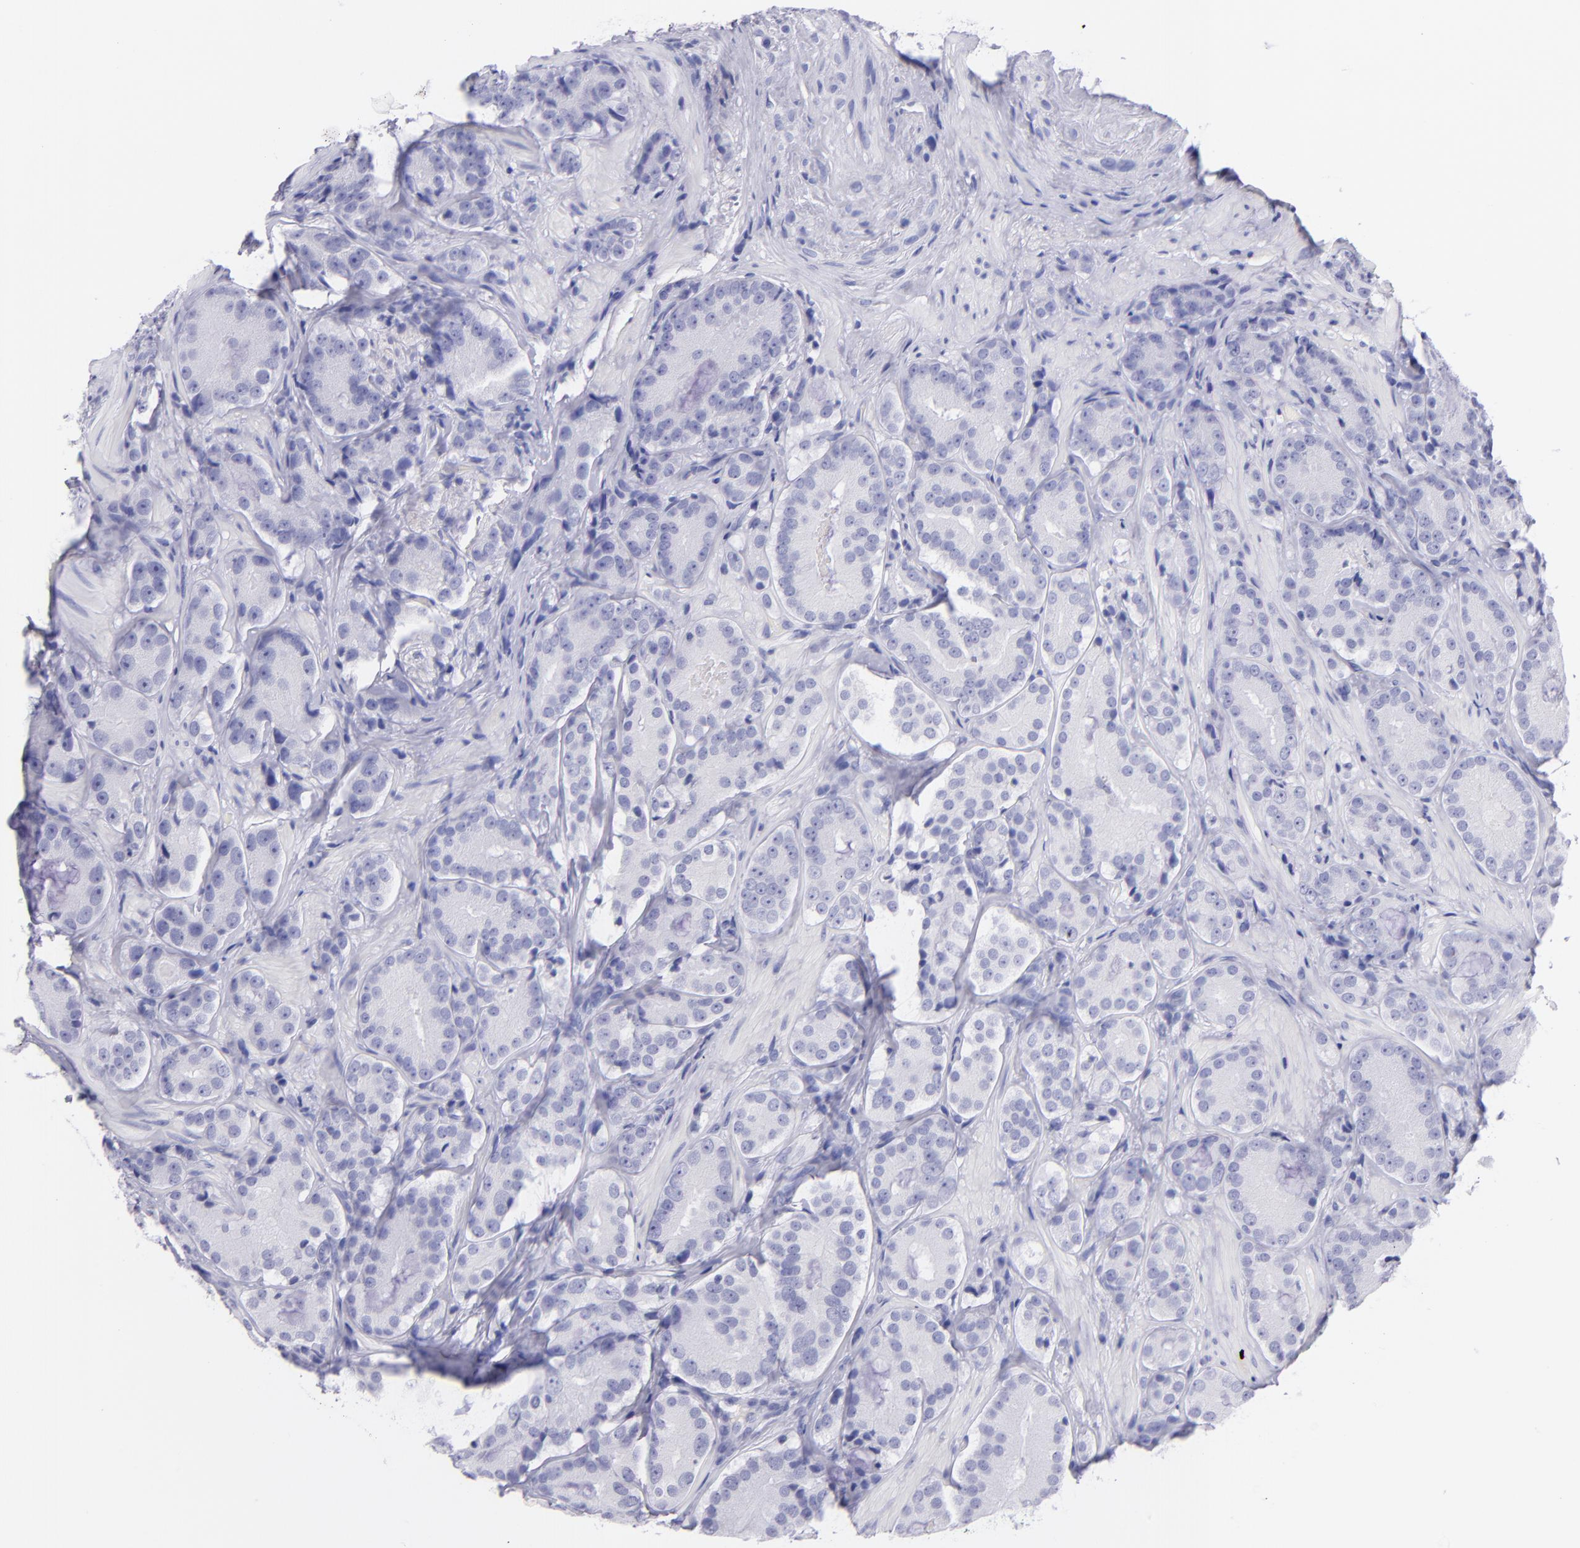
{"staining": {"intensity": "negative", "quantity": "none", "location": "none"}, "tissue": "prostate cancer", "cell_type": "Tumor cells", "image_type": "cancer", "snomed": [{"axis": "morphology", "description": "Adenocarcinoma, High grade"}, {"axis": "topography", "description": "Prostate"}], "caption": "Tumor cells are negative for brown protein staining in prostate adenocarcinoma (high-grade). (DAB (3,3'-diaminobenzidine) immunohistochemistry (IHC) visualized using brightfield microscopy, high magnification).", "gene": "CNP", "patient": {"sex": "male", "age": 70}}